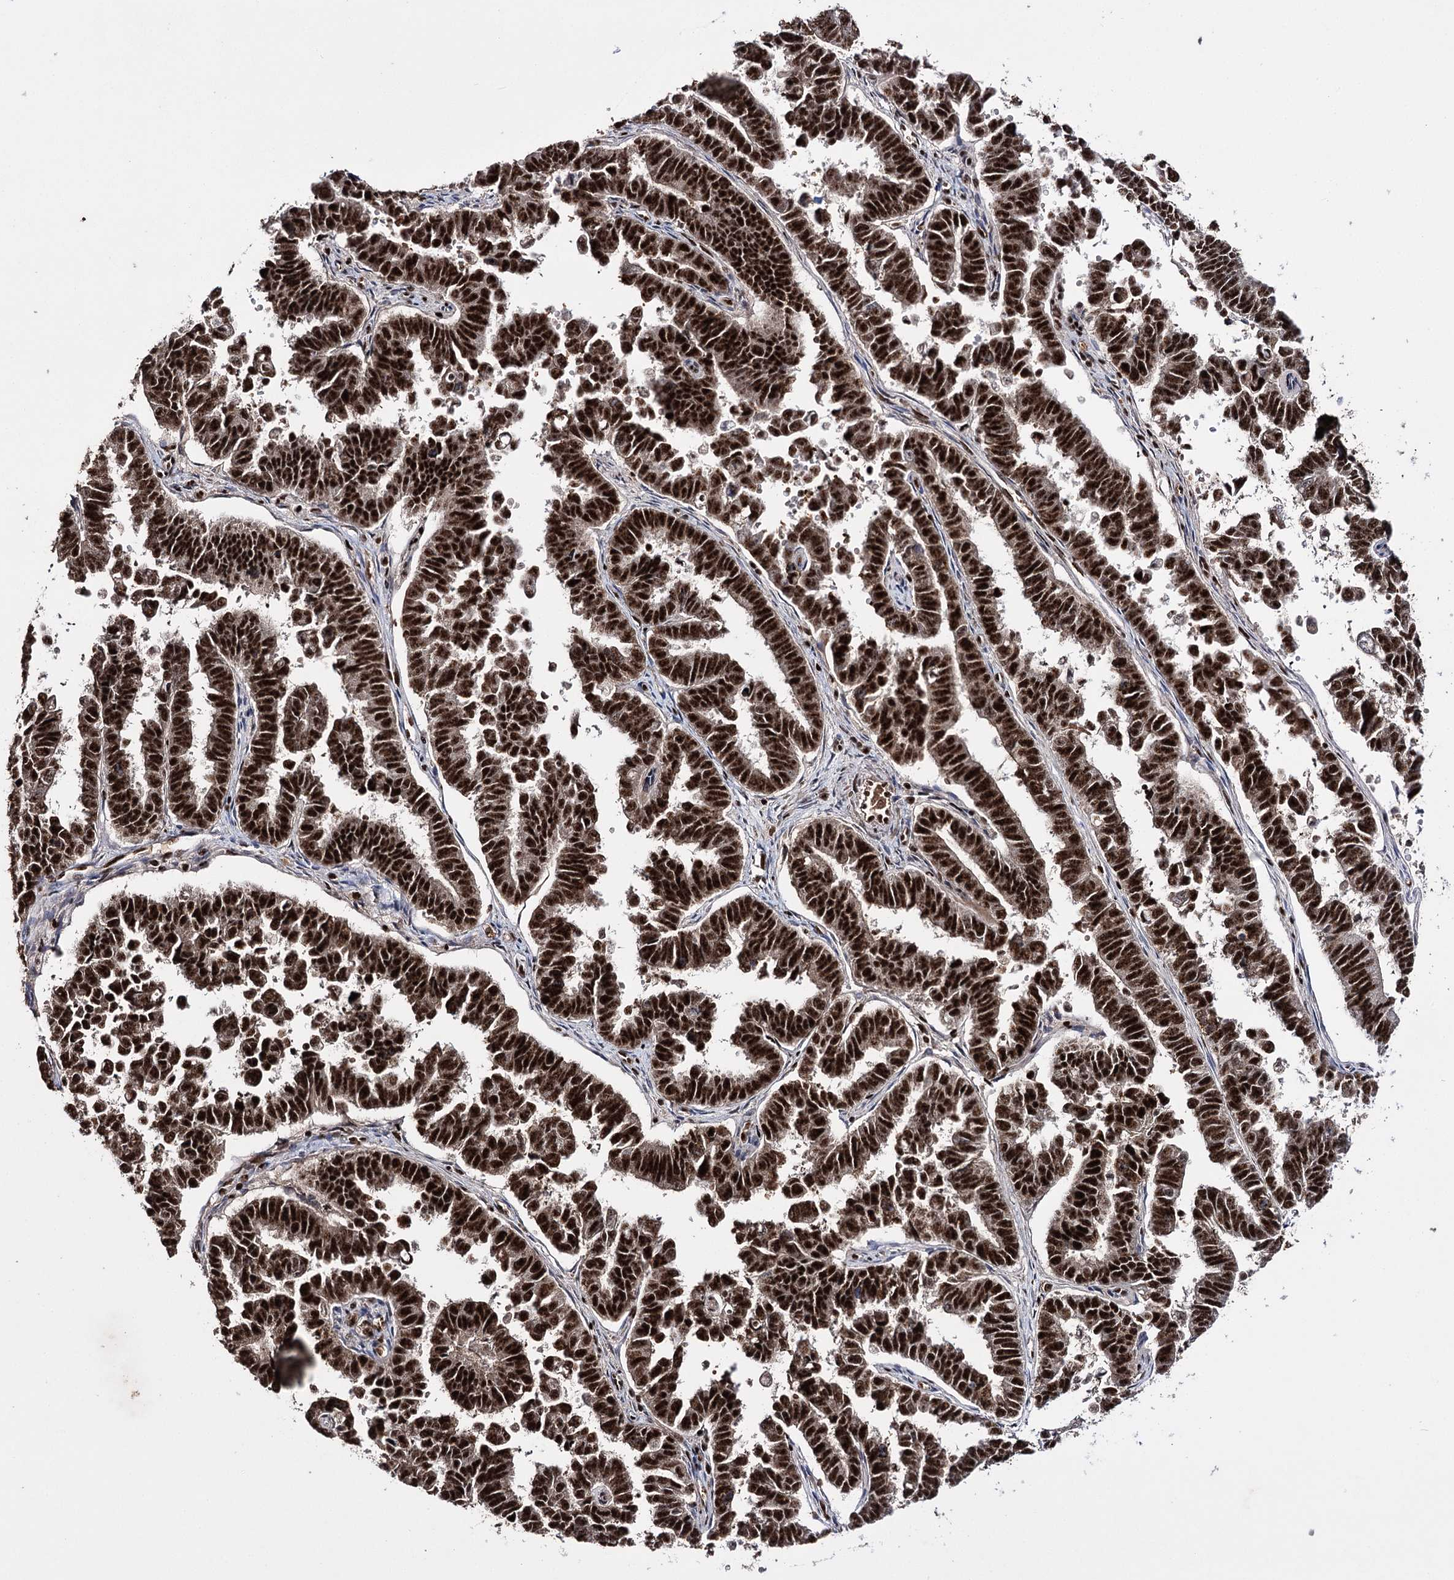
{"staining": {"intensity": "strong", "quantity": ">75%", "location": "nuclear"}, "tissue": "endometrial cancer", "cell_type": "Tumor cells", "image_type": "cancer", "snomed": [{"axis": "morphology", "description": "Adenocarcinoma, NOS"}, {"axis": "topography", "description": "Endometrium"}], "caption": "This is an image of immunohistochemistry staining of adenocarcinoma (endometrial), which shows strong expression in the nuclear of tumor cells.", "gene": "PRPF40A", "patient": {"sex": "female", "age": 75}}